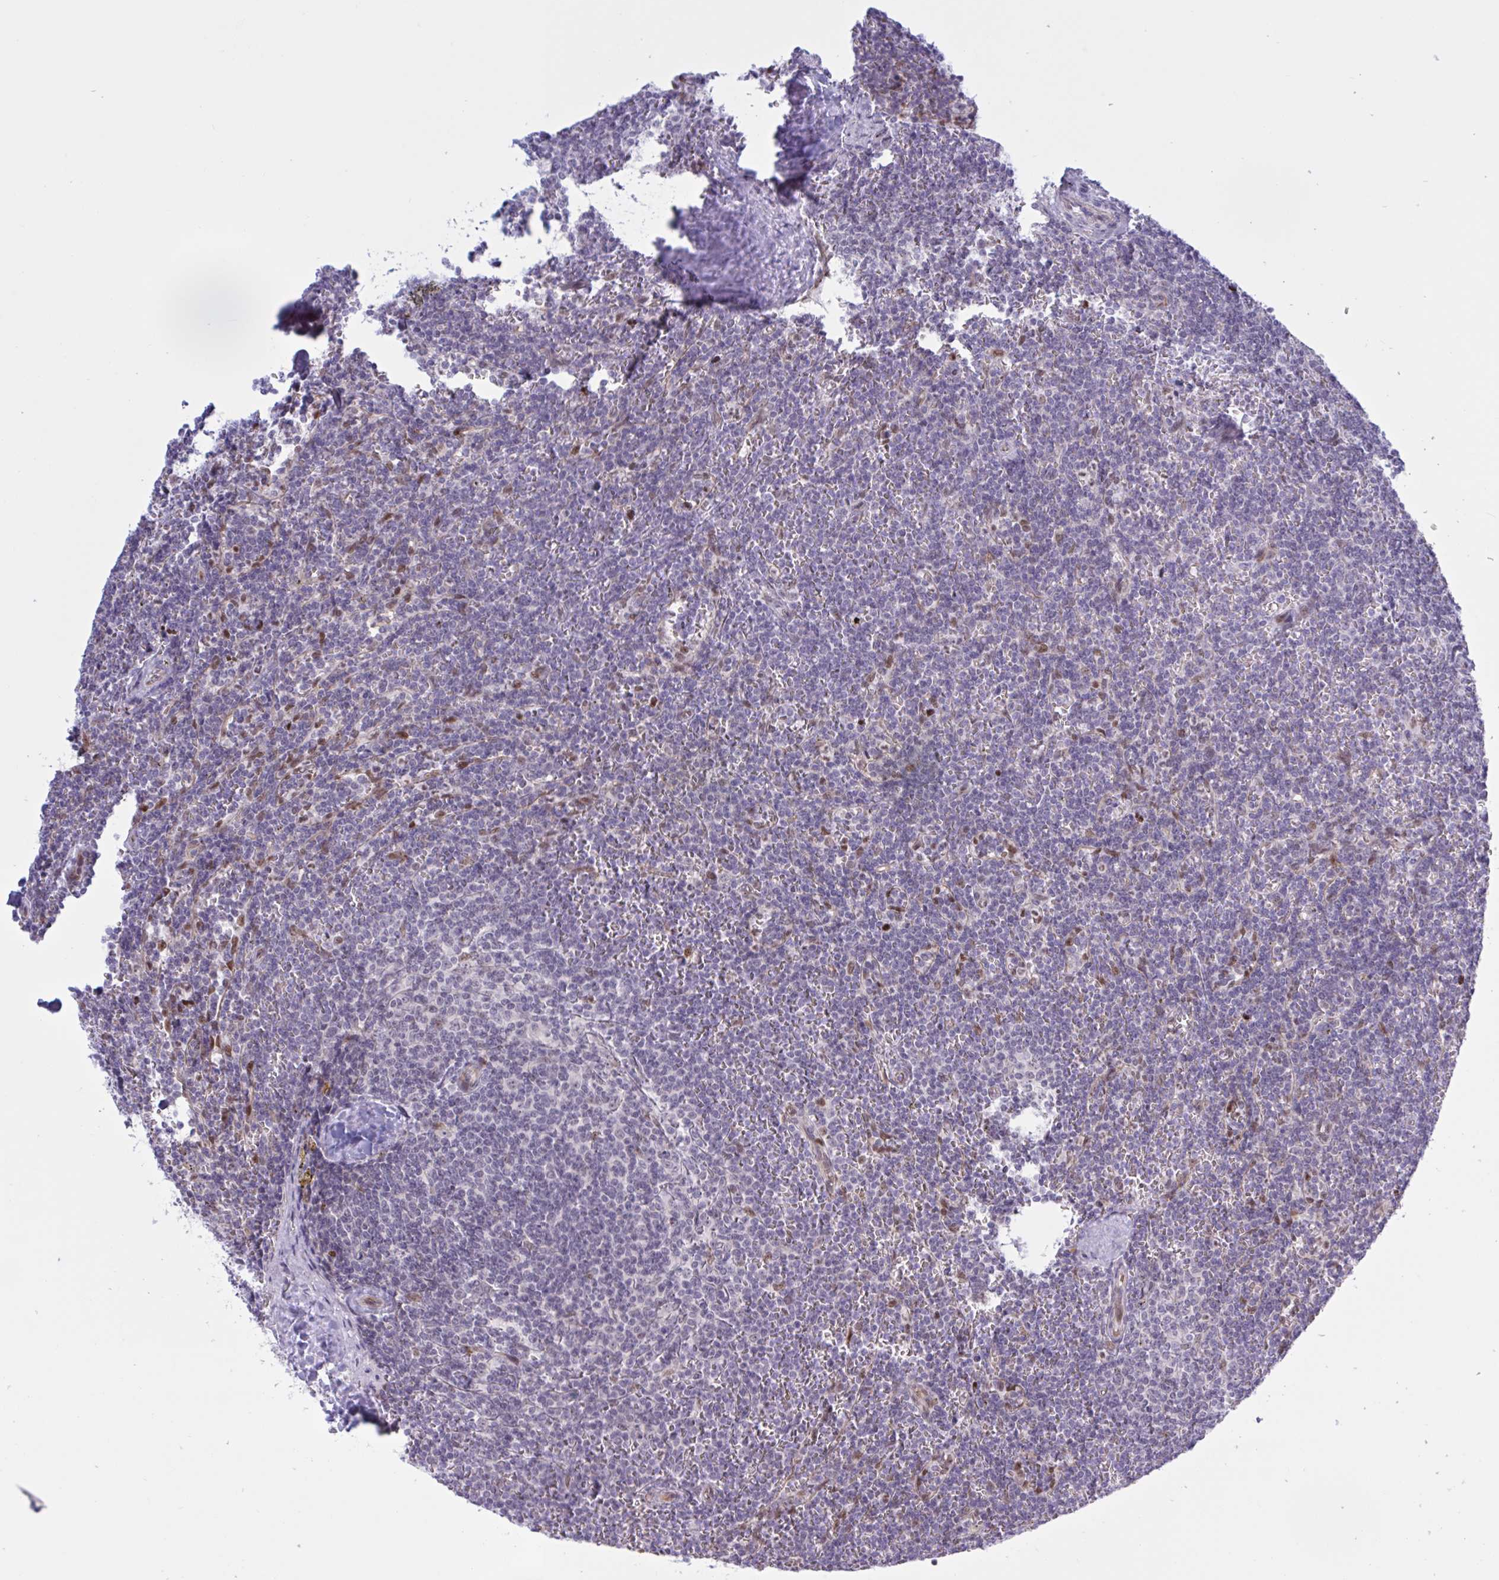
{"staining": {"intensity": "negative", "quantity": "none", "location": "none"}, "tissue": "lymphoma", "cell_type": "Tumor cells", "image_type": "cancer", "snomed": [{"axis": "morphology", "description": "Malignant lymphoma, non-Hodgkin's type, Low grade"}, {"axis": "topography", "description": "Spleen"}], "caption": "High magnification brightfield microscopy of malignant lymphoma, non-Hodgkin's type (low-grade) stained with DAB (3,3'-diaminobenzidine) (brown) and counterstained with hematoxylin (blue): tumor cells show no significant positivity. (DAB (3,3'-diaminobenzidine) IHC with hematoxylin counter stain).", "gene": "PRMT6", "patient": {"sex": "male", "age": 78}}